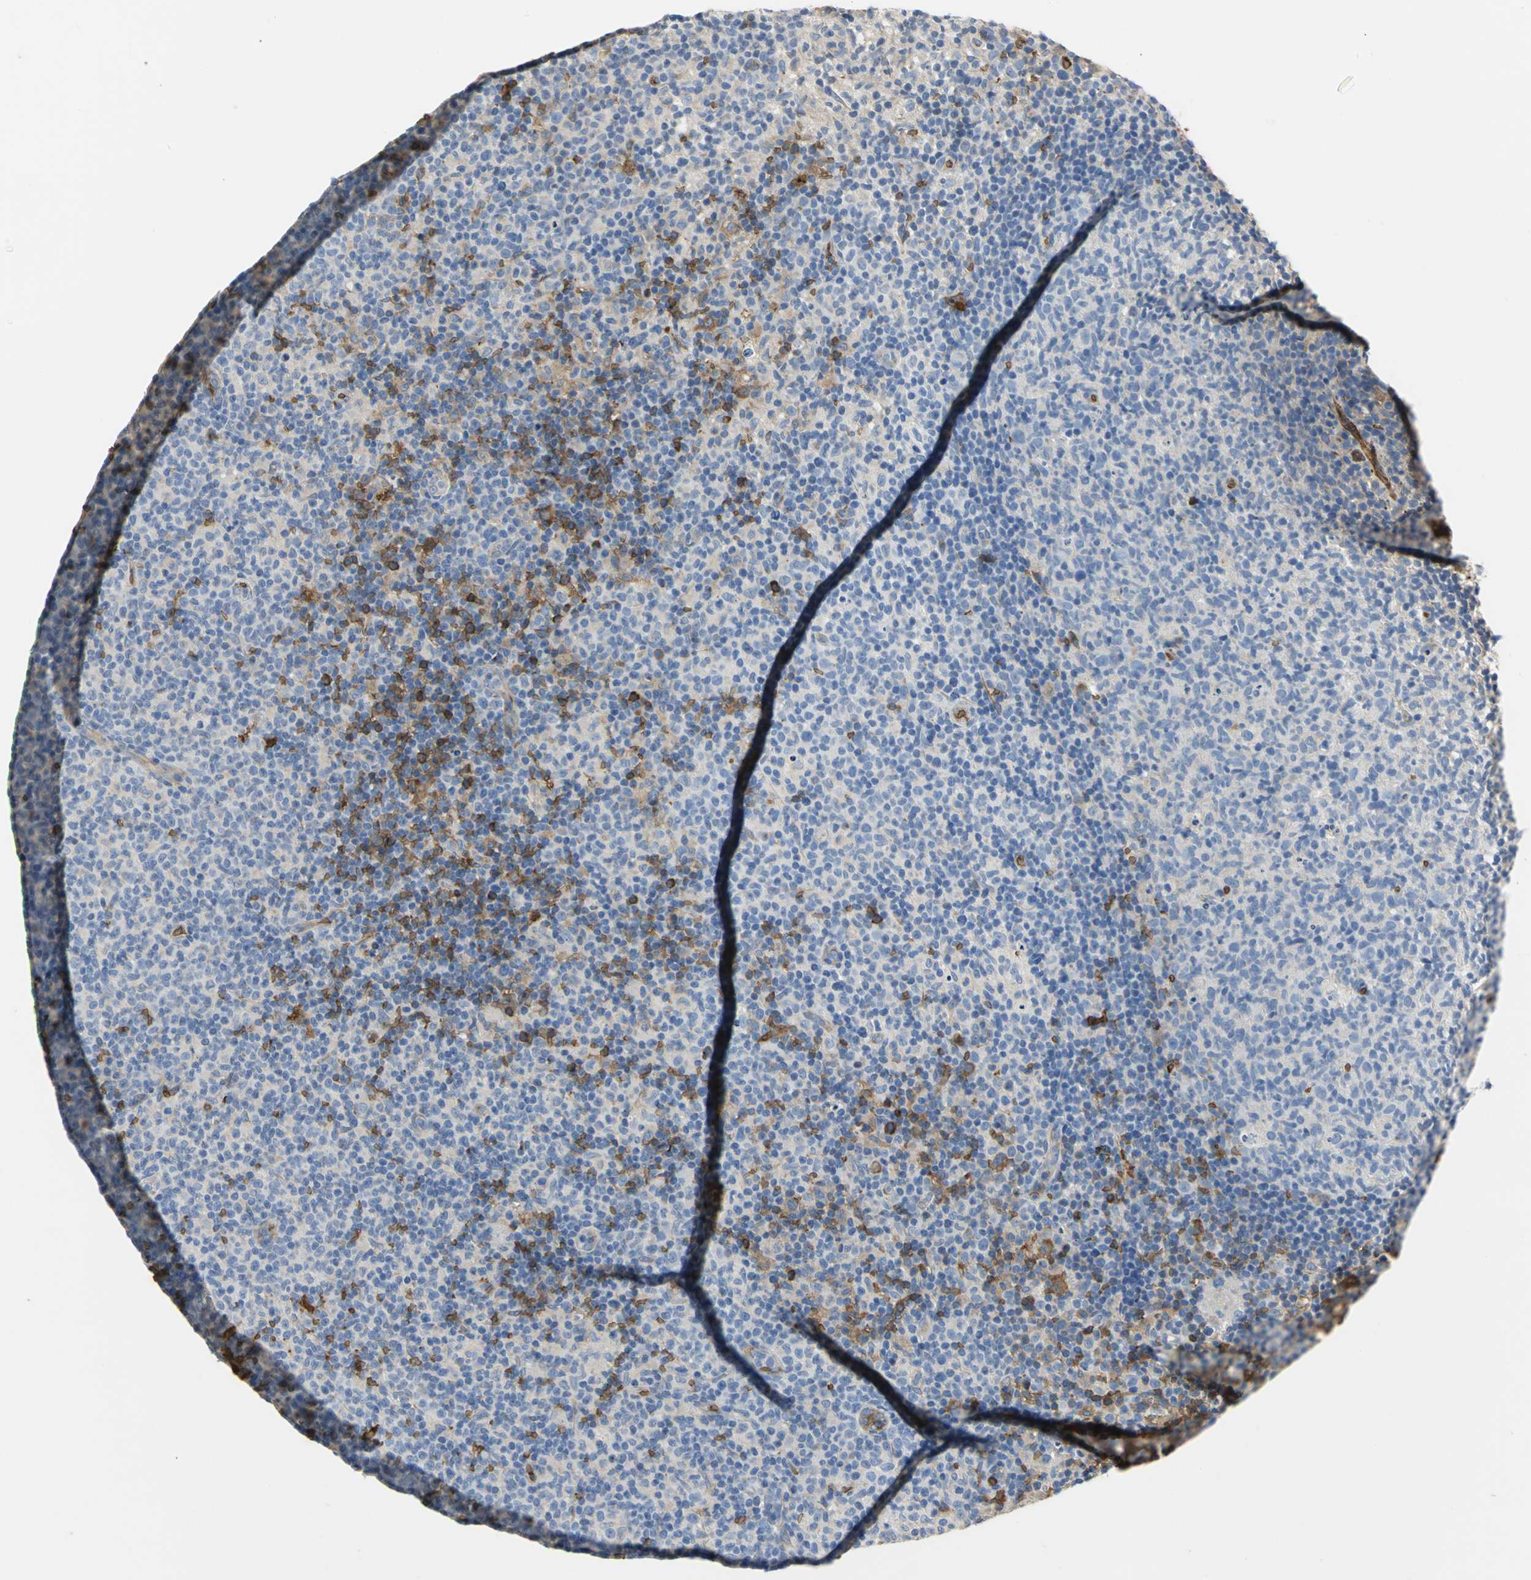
{"staining": {"intensity": "negative", "quantity": "none", "location": "none"}, "tissue": "lymph node", "cell_type": "Germinal center cells", "image_type": "normal", "snomed": [{"axis": "morphology", "description": "Normal tissue, NOS"}, {"axis": "morphology", "description": "Inflammation, NOS"}, {"axis": "topography", "description": "Lymph node"}], "caption": "Micrograph shows no protein staining in germinal center cells of benign lymph node. (DAB immunohistochemistry (IHC), high magnification).", "gene": "TREM1", "patient": {"sex": "male", "age": 55}}